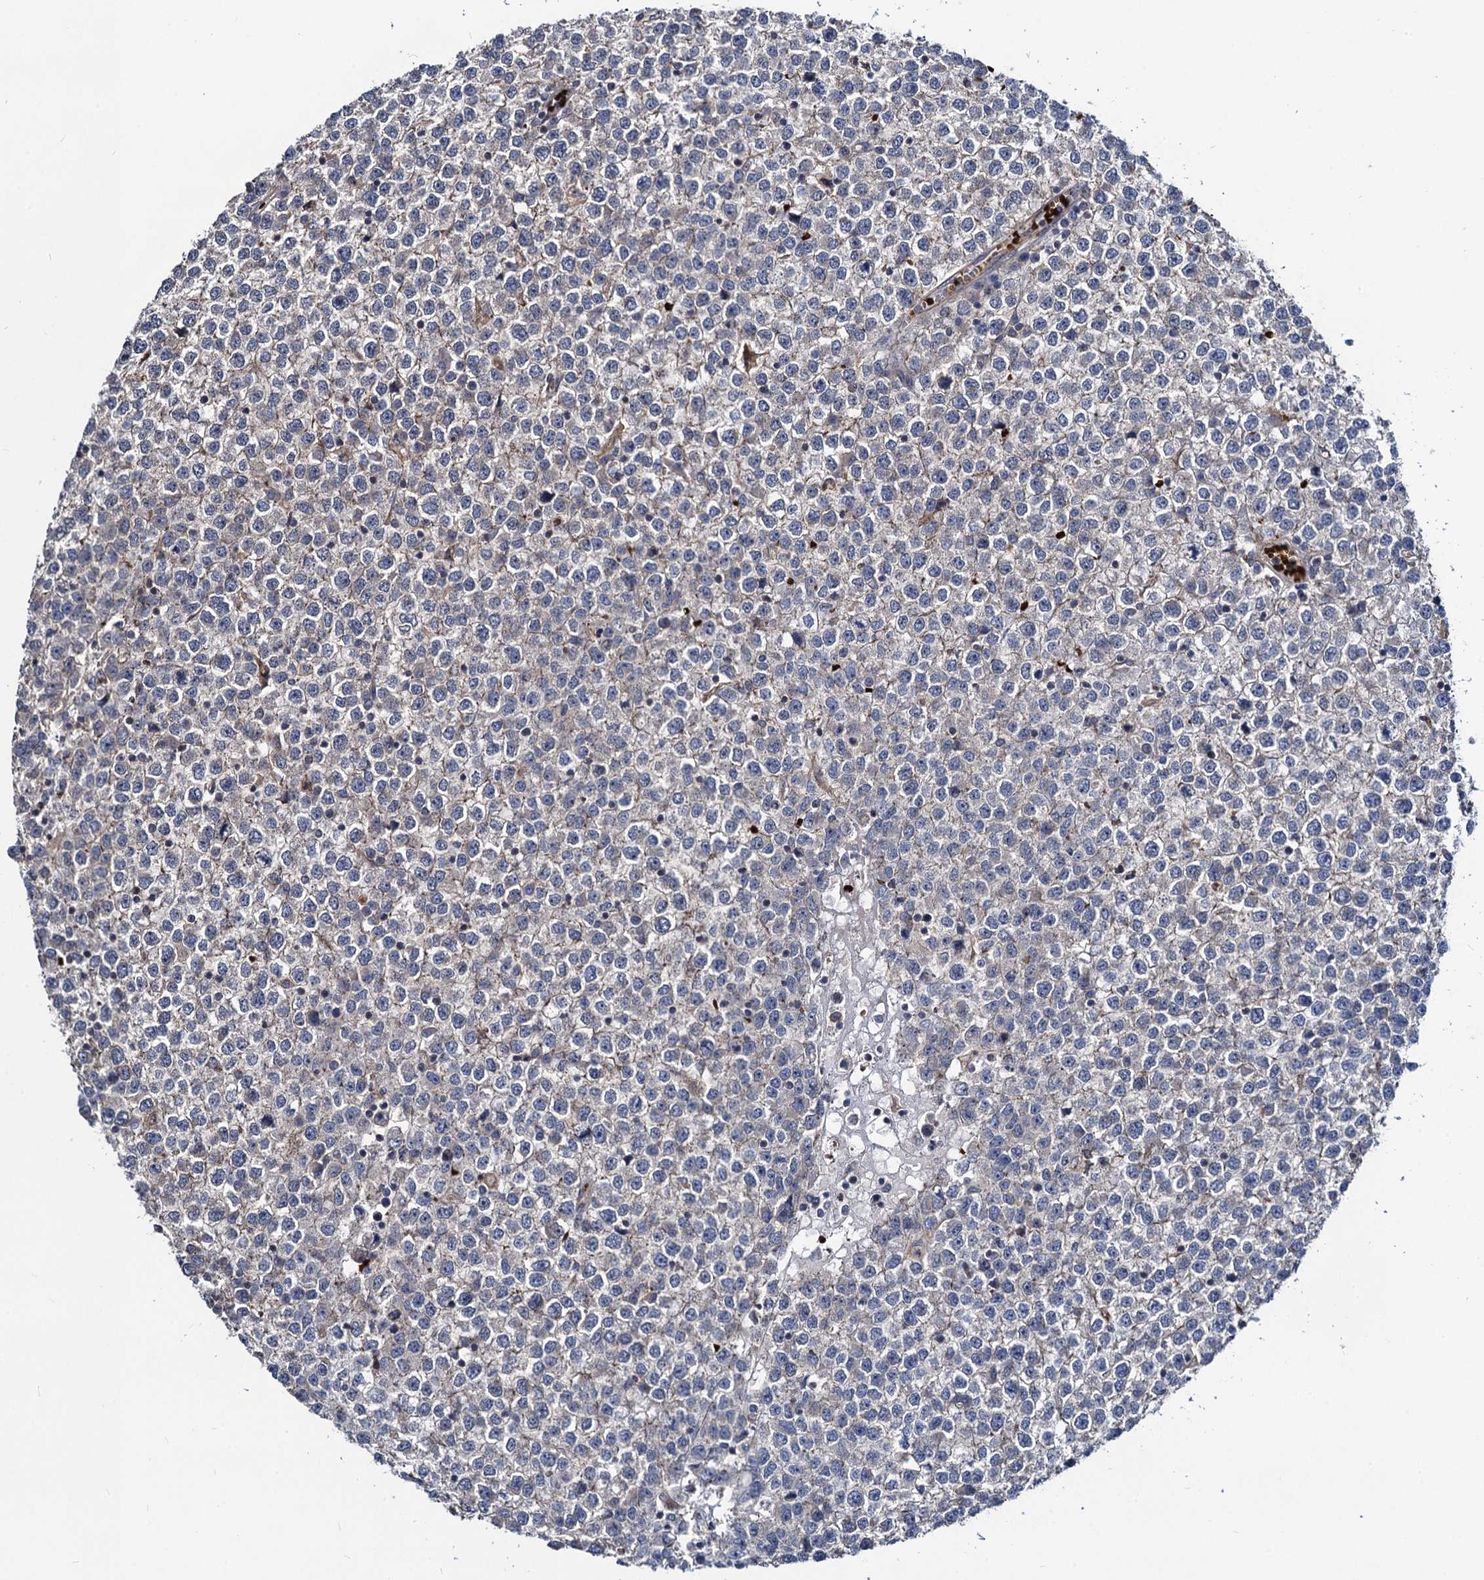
{"staining": {"intensity": "negative", "quantity": "none", "location": "none"}, "tissue": "testis cancer", "cell_type": "Tumor cells", "image_type": "cancer", "snomed": [{"axis": "morphology", "description": "Seminoma, NOS"}, {"axis": "topography", "description": "Testis"}], "caption": "Testis cancer stained for a protein using IHC displays no staining tumor cells.", "gene": "KXD1", "patient": {"sex": "male", "age": 65}}